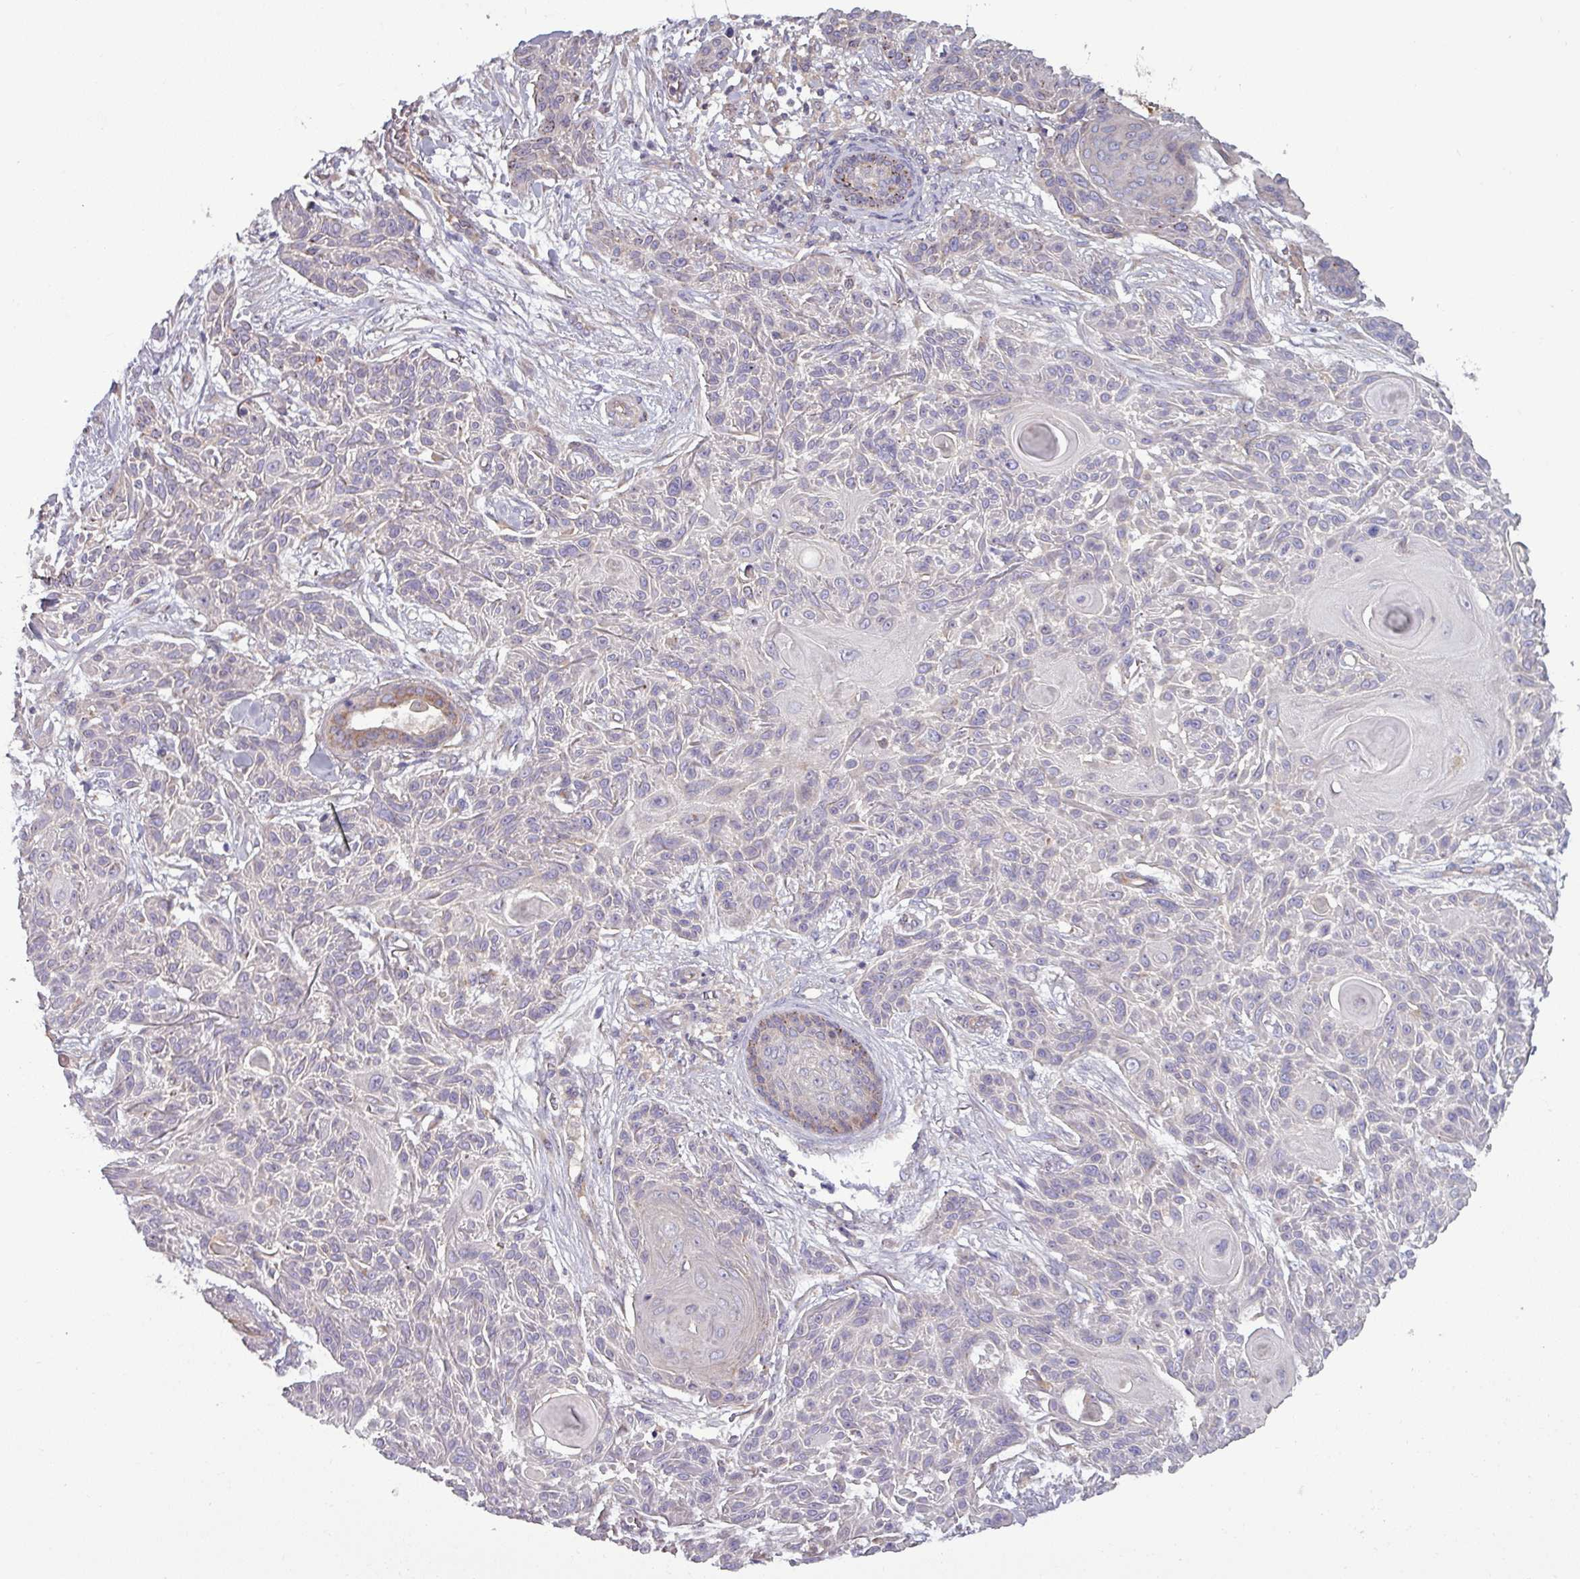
{"staining": {"intensity": "negative", "quantity": "none", "location": "none"}, "tissue": "skin cancer", "cell_type": "Tumor cells", "image_type": "cancer", "snomed": [{"axis": "morphology", "description": "Squamous cell carcinoma, NOS"}, {"axis": "topography", "description": "Skin"}], "caption": "Image shows no significant protein expression in tumor cells of skin squamous cell carcinoma. The staining is performed using DAB (3,3'-diaminobenzidine) brown chromogen with nuclei counter-stained in using hematoxylin.", "gene": "PLIN2", "patient": {"sex": "male", "age": 86}}